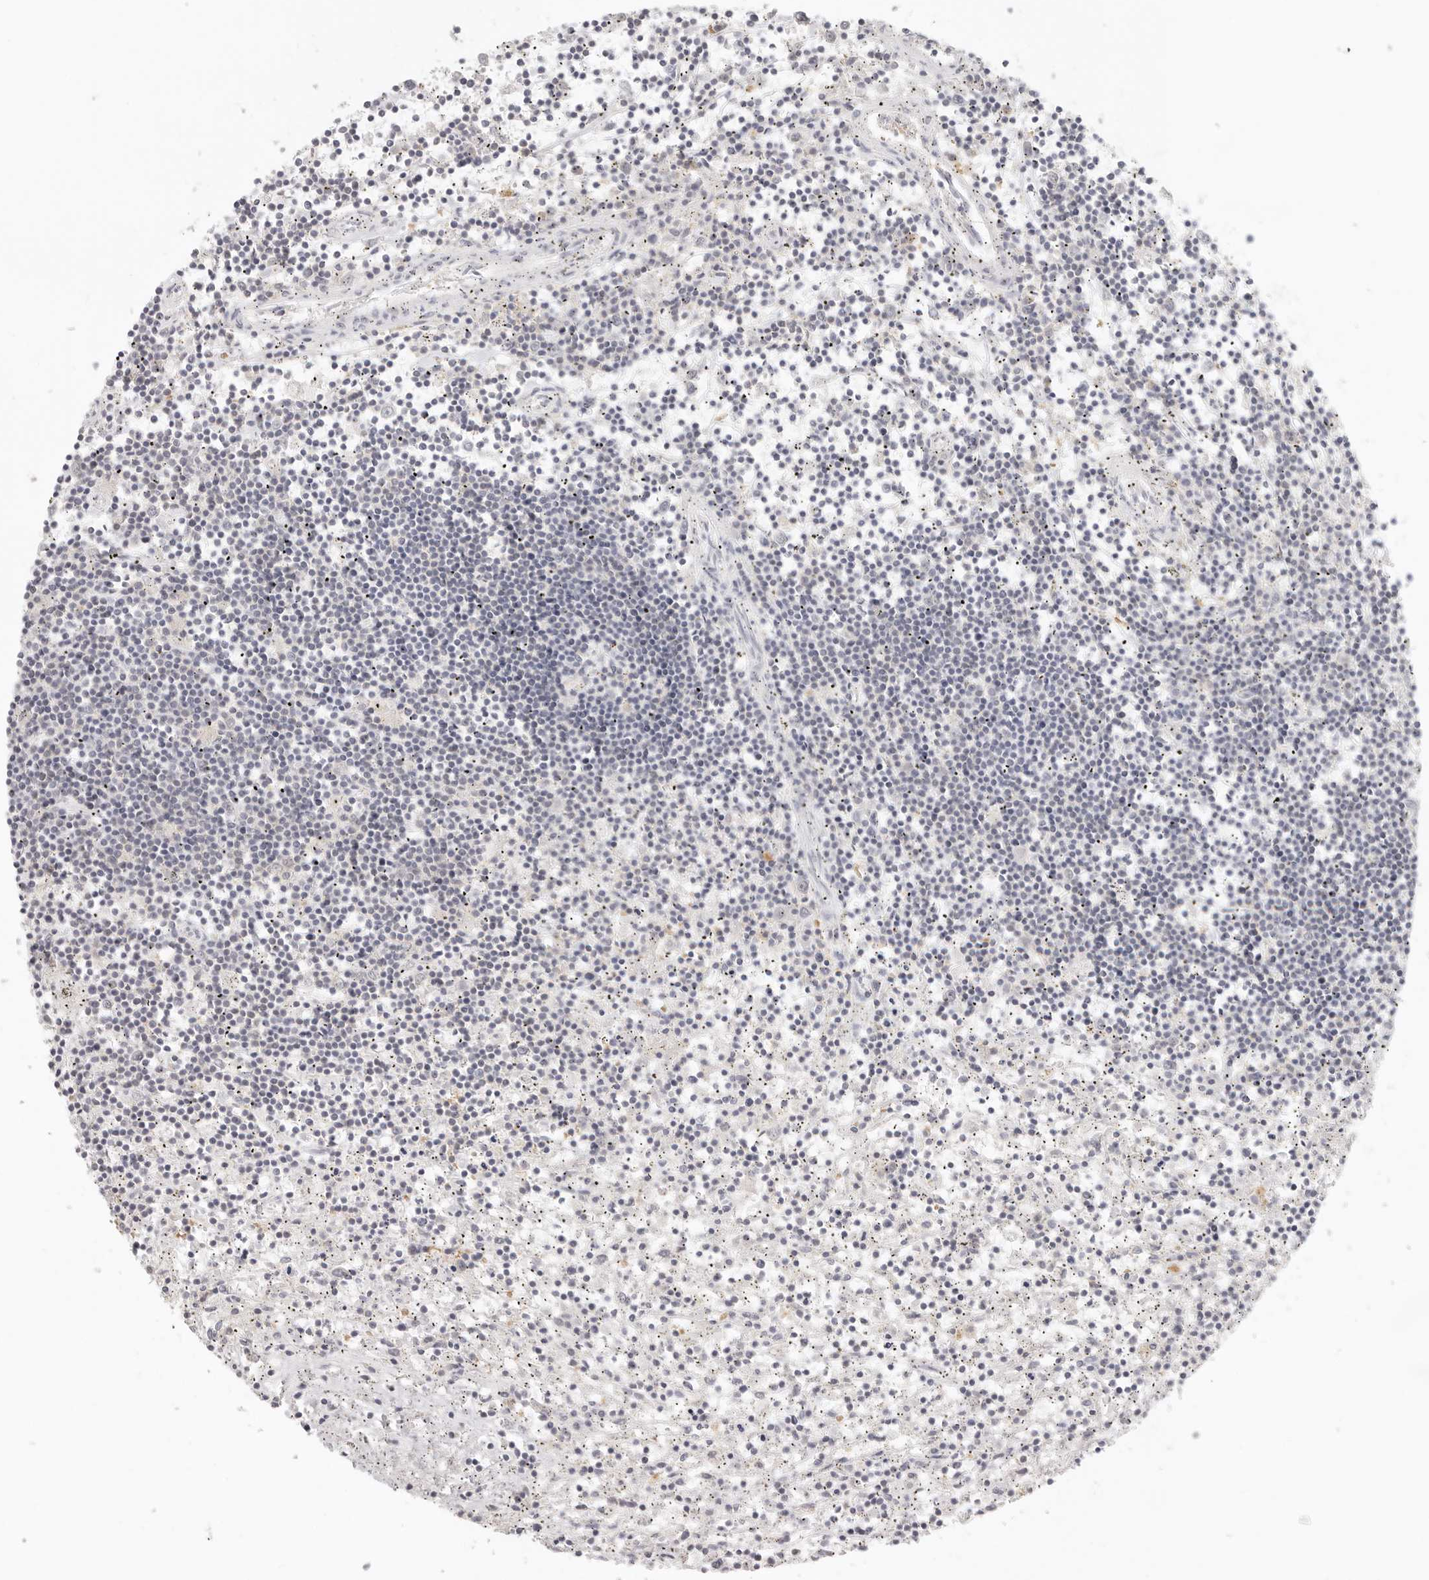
{"staining": {"intensity": "negative", "quantity": "none", "location": "none"}, "tissue": "lymphoma", "cell_type": "Tumor cells", "image_type": "cancer", "snomed": [{"axis": "morphology", "description": "Malignant lymphoma, non-Hodgkin's type, Low grade"}, {"axis": "topography", "description": "Spleen"}], "caption": "DAB immunohistochemical staining of human low-grade malignant lymphoma, non-Hodgkin's type reveals no significant expression in tumor cells.", "gene": "AHDC1", "patient": {"sex": "male", "age": 76}}